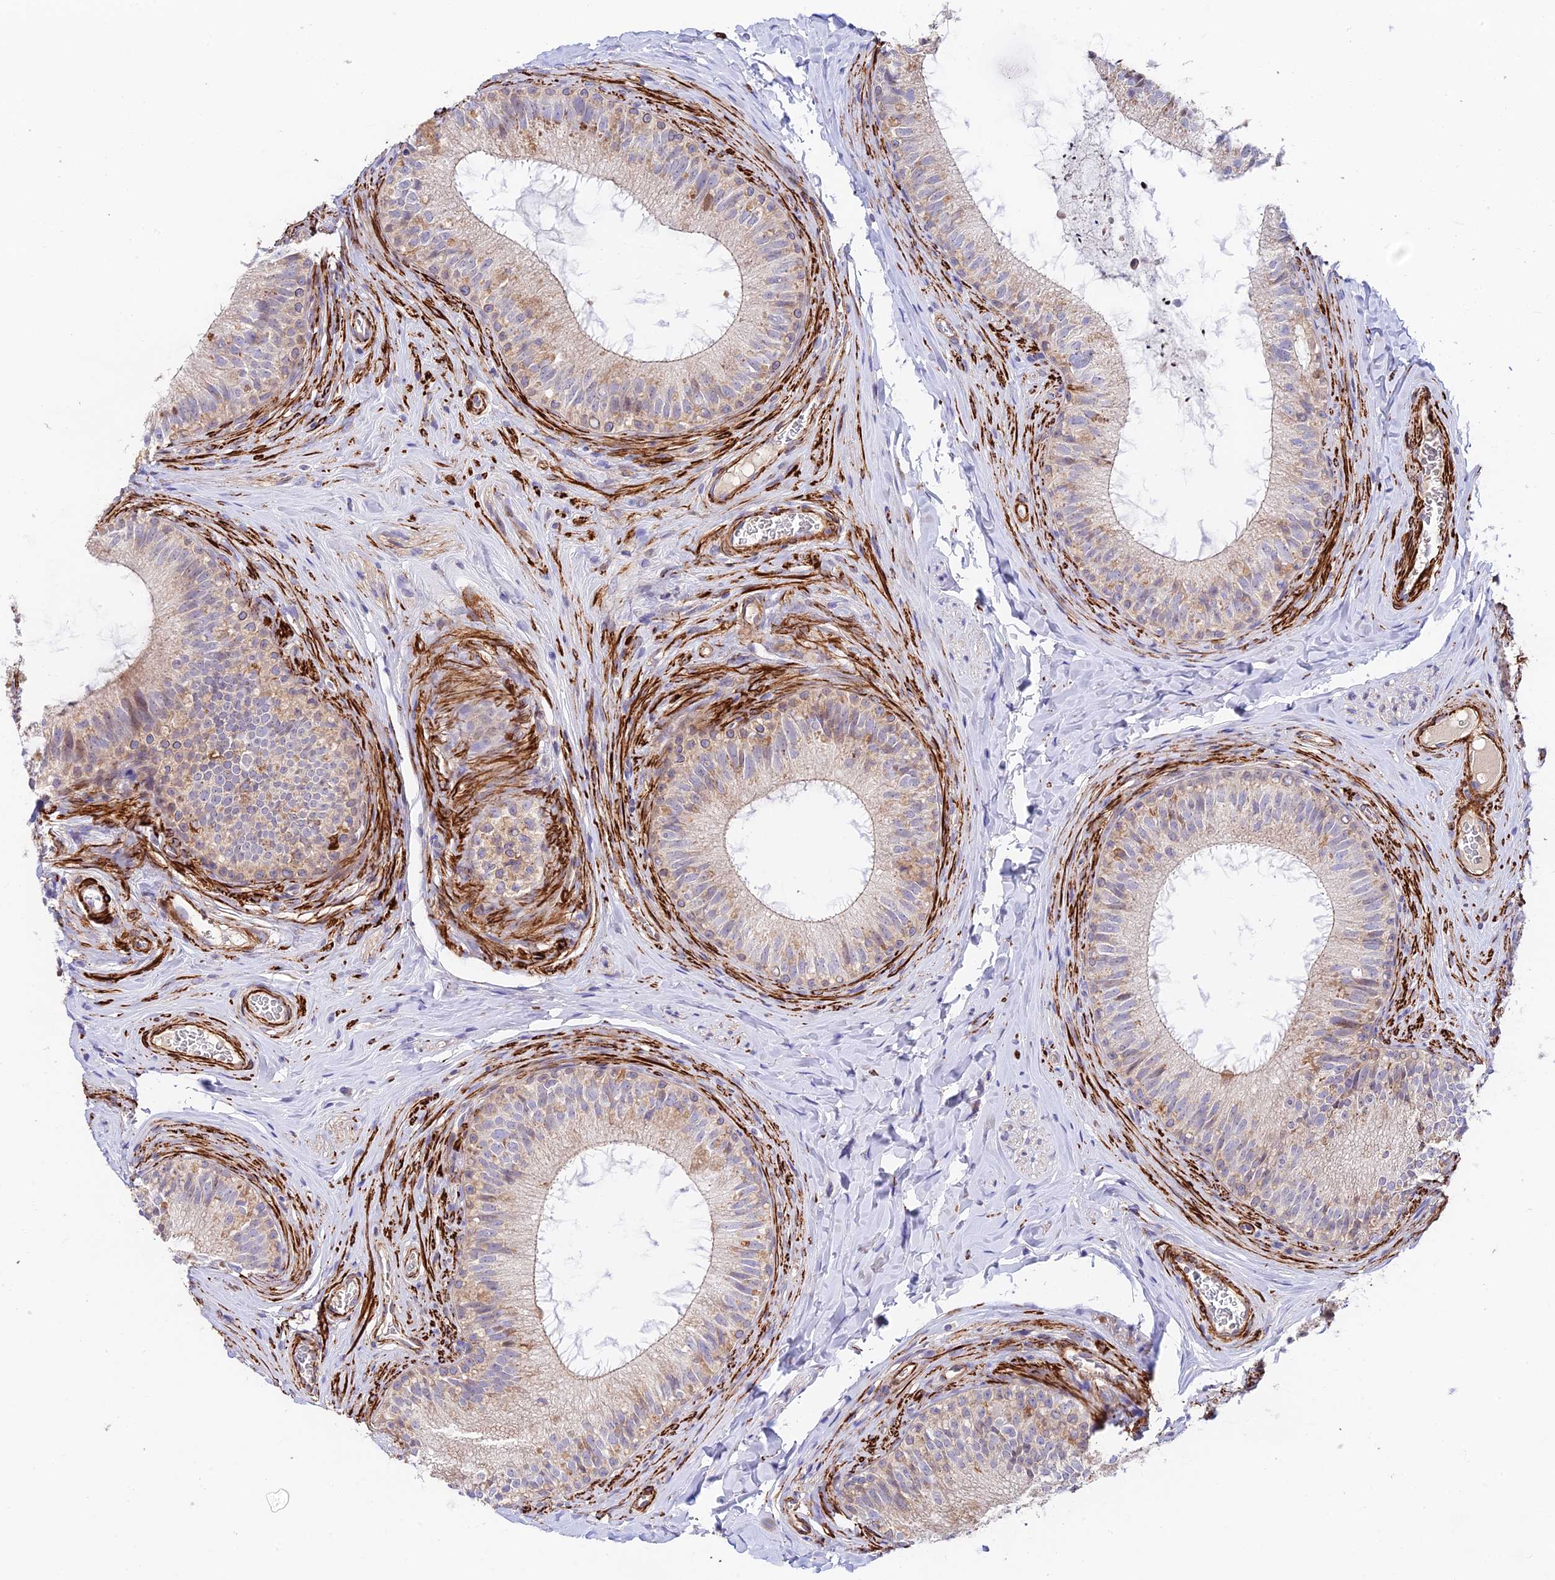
{"staining": {"intensity": "weak", "quantity": "<25%", "location": "cytoplasmic/membranous"}, "tissue": "epididymis", "cell_type": "Glandular cells", "image_type": "normal", "snomed": [{"axis": "morphology", "description": "Normal tissue, NOS"}, {"axis": "topography", "description": "Epididymis"}], "caption": "Photomicrograph shows no significant protein expression in glandular cells of normal epididymis.", "gene": "ANKRD50", "patient": {"sex": "male", "age": 34}}